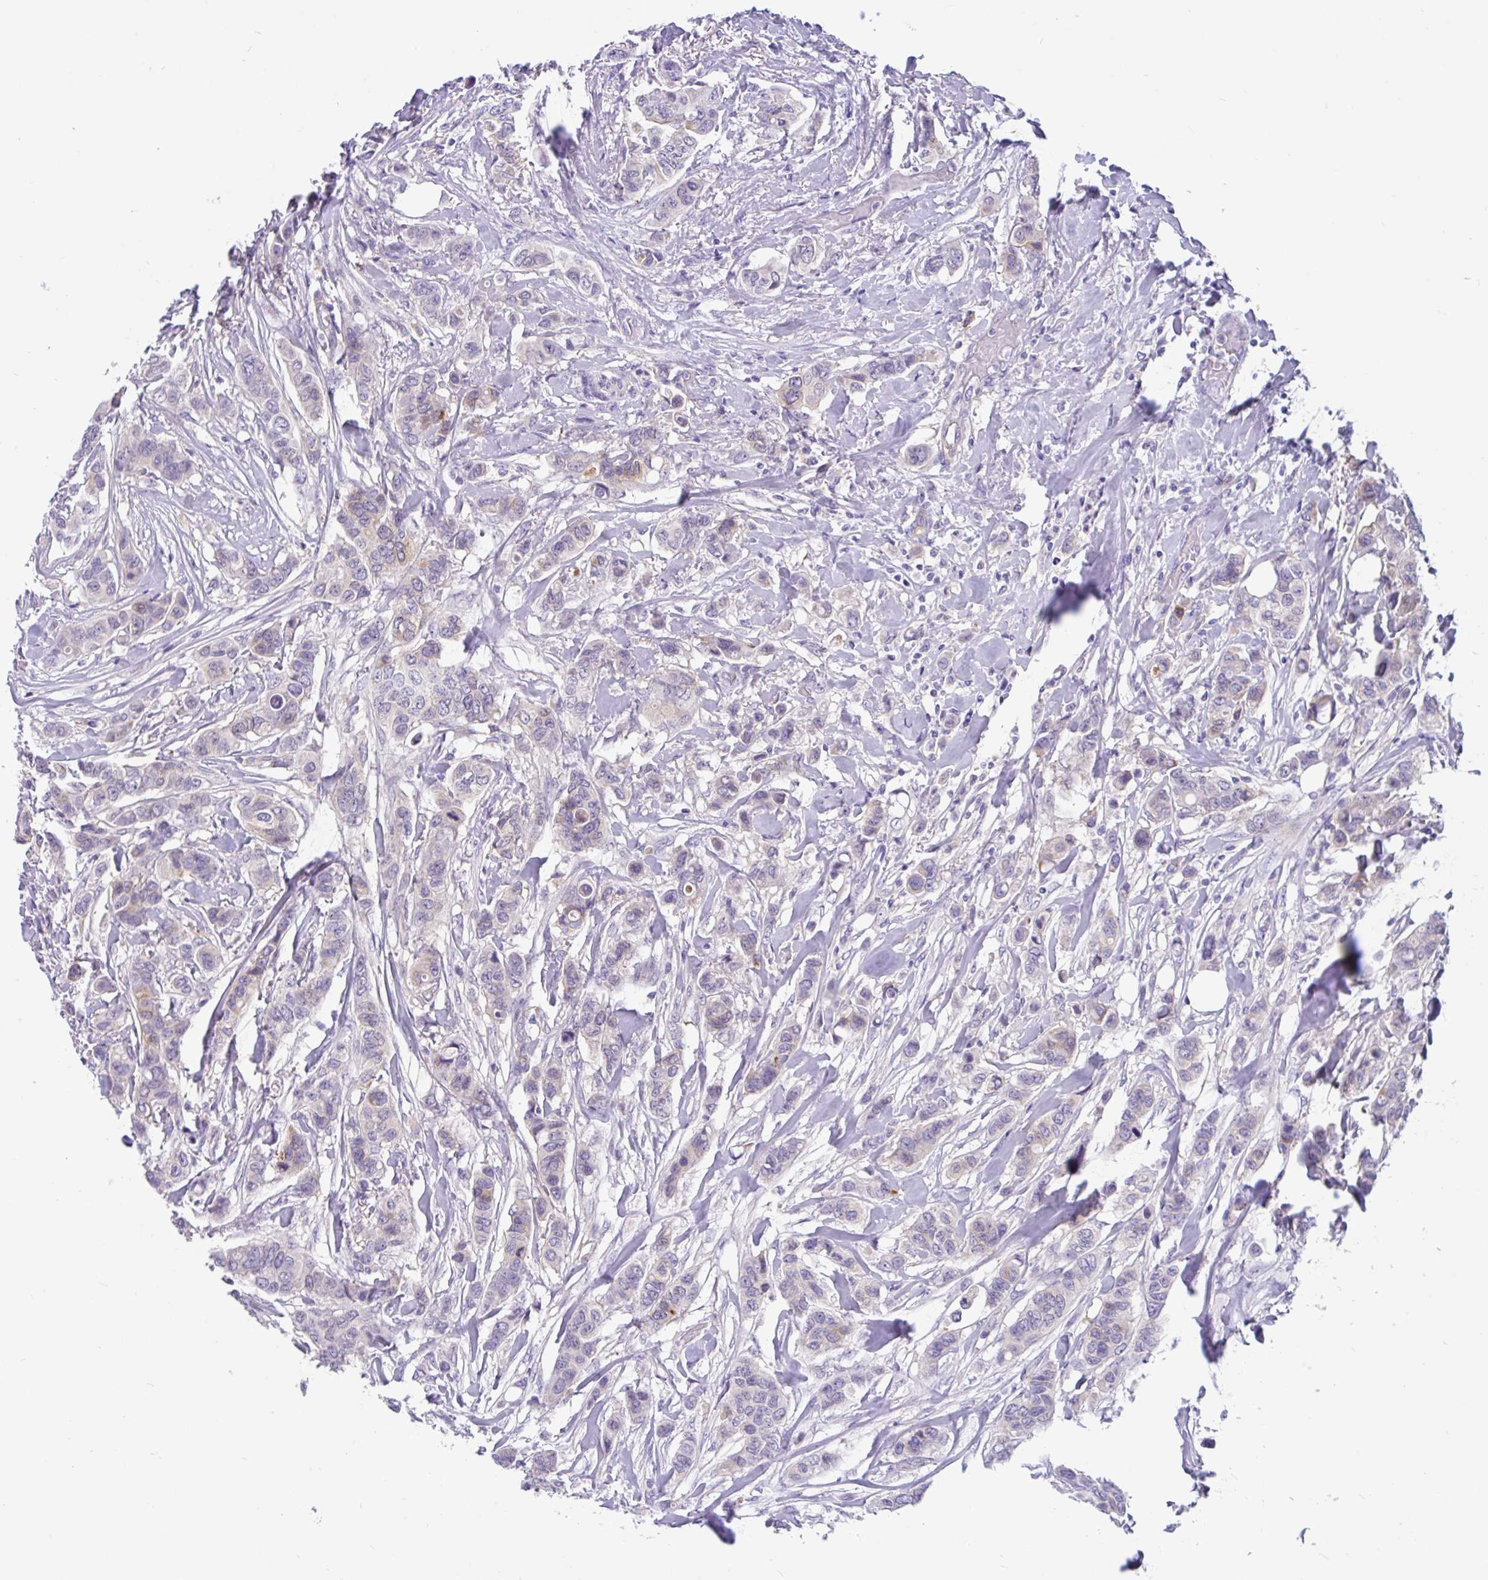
{"staining": {"intensity": "weak", "quantity": "<25%", "location": "cytoplasmic/membranous"}, "tissue": "breast cancer", "cell_type": "Tumor cells", "image_type": "cancer", "snomed": [{"axis": "morphology", "description": "Lobular carcinoma"}, {"axis": "topography", "description": "Breast"}], "caption": "Immunohistochemical staining of breast cancer (lobular carcinoma) displays no significant staining in tumor cells.", "gene": "KIAA2013", "patient": {"sex": "female", "age": 51}}